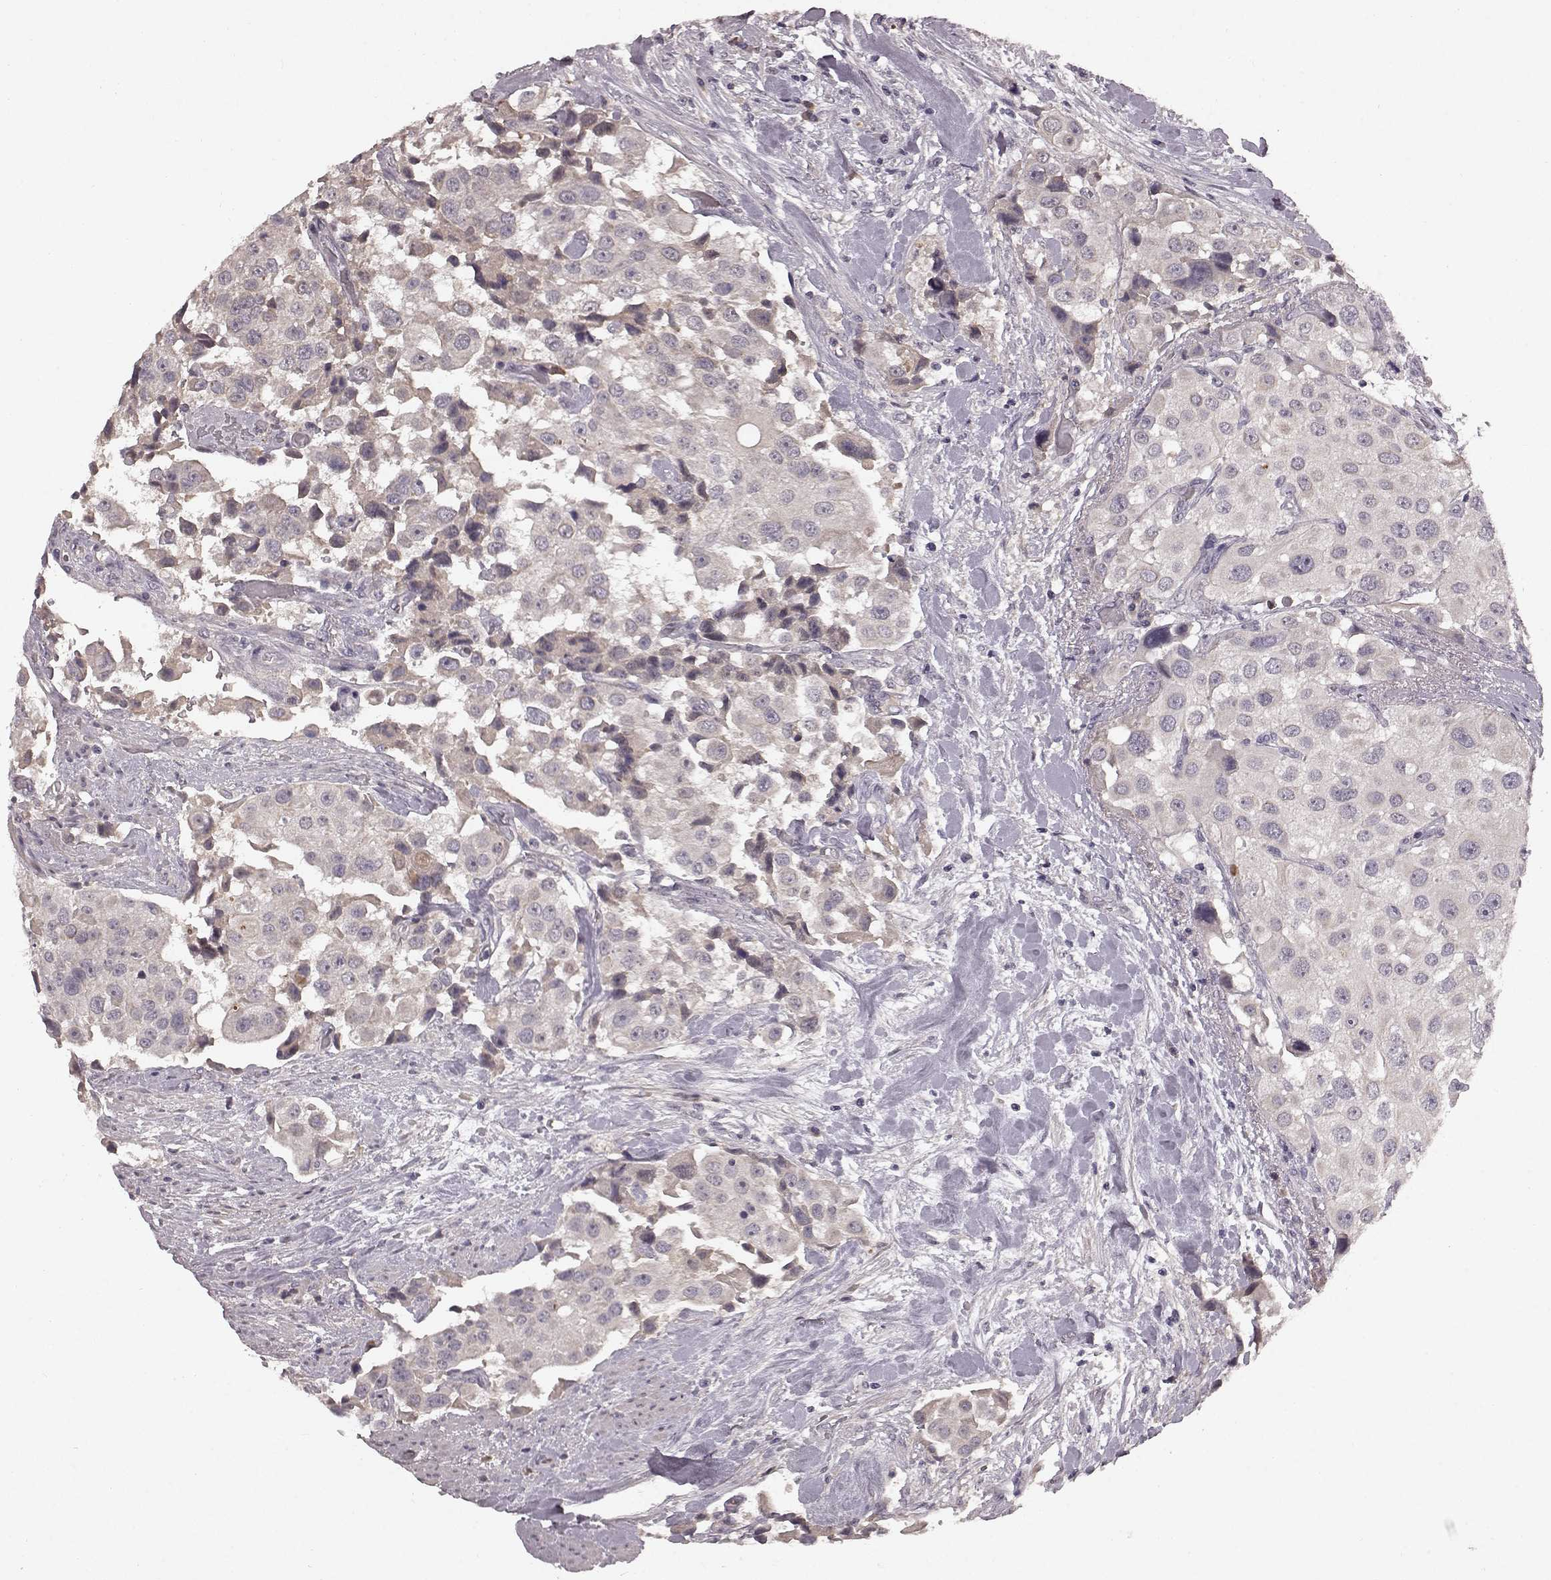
{"staining": {"intensity": "negative", "quantity": "none", "location": "none"}, "tissue": "urothelial cancer", "cell_type": "Tumor cells", "image_type": "cancer", "snomed": [{"axis": "morphology", "description": "Urothelial carcinoma, High grade"}, {"axis": "topography", "description": "Urinary bladder"}], "caption": "Human urothelial carcinoma (high-grade) stained for a protein using IHC demonstrates no staining in tumor cells.", "gene": "SLC22A18", "patient": {"sex": "female", "age": 64}}